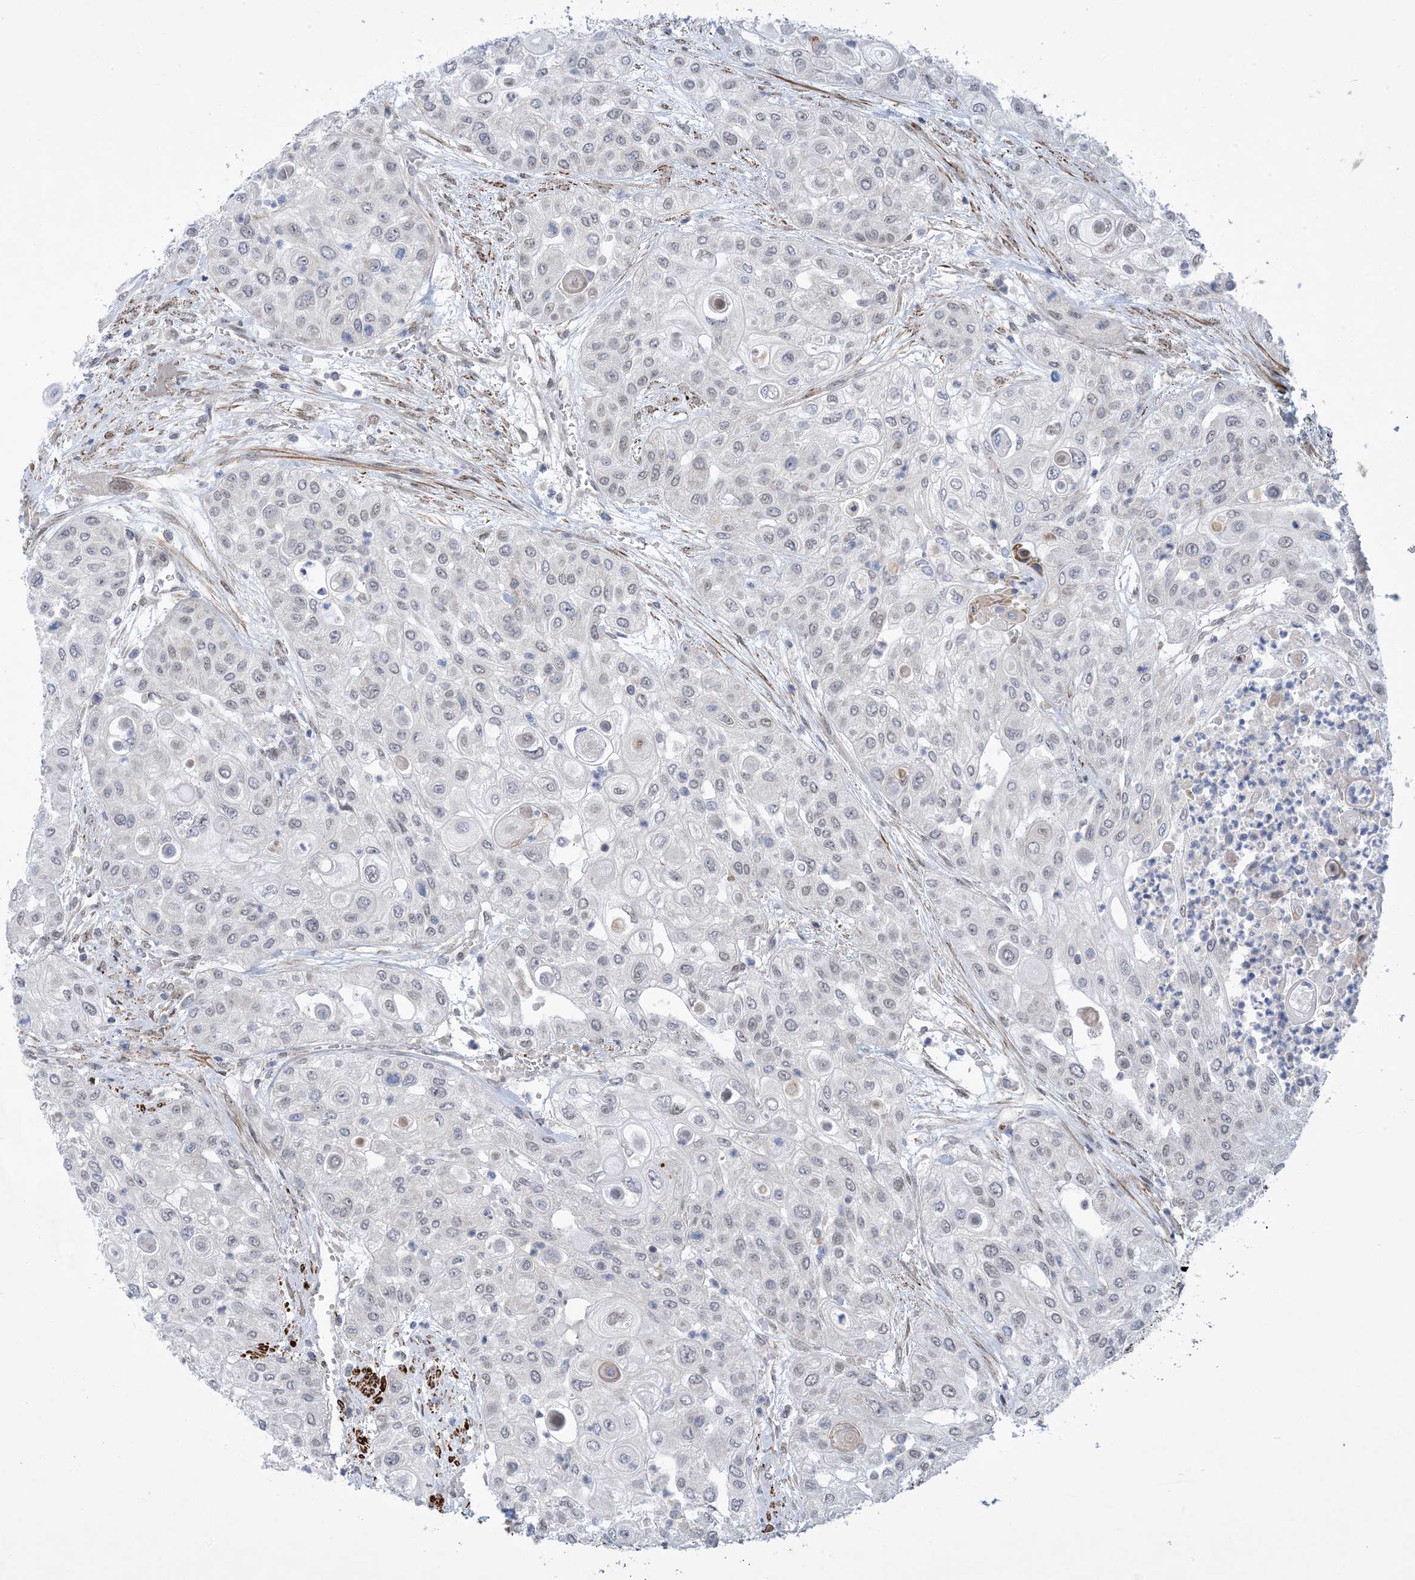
{"staining": {"intensity": "negative", "quantity": "none", "location": "none"}, "tissue": "urothelial cancer", "cell_type": "Tumor cells", "image_type": "cancer", "snomed": [{"axis": "morphology", "description": "Urothelial carcinoma, High grade"}, {"axis": "topography", "description": "Urinary bladder"}], "caption": "Immunohistochemistry (IHC) image of human high-grade urothelial carcinoma stained for a protein (brown), which shows no staining in tumor cells.", "gene": "ZNF8", "patient": {"sex": "female", "age": 79}}